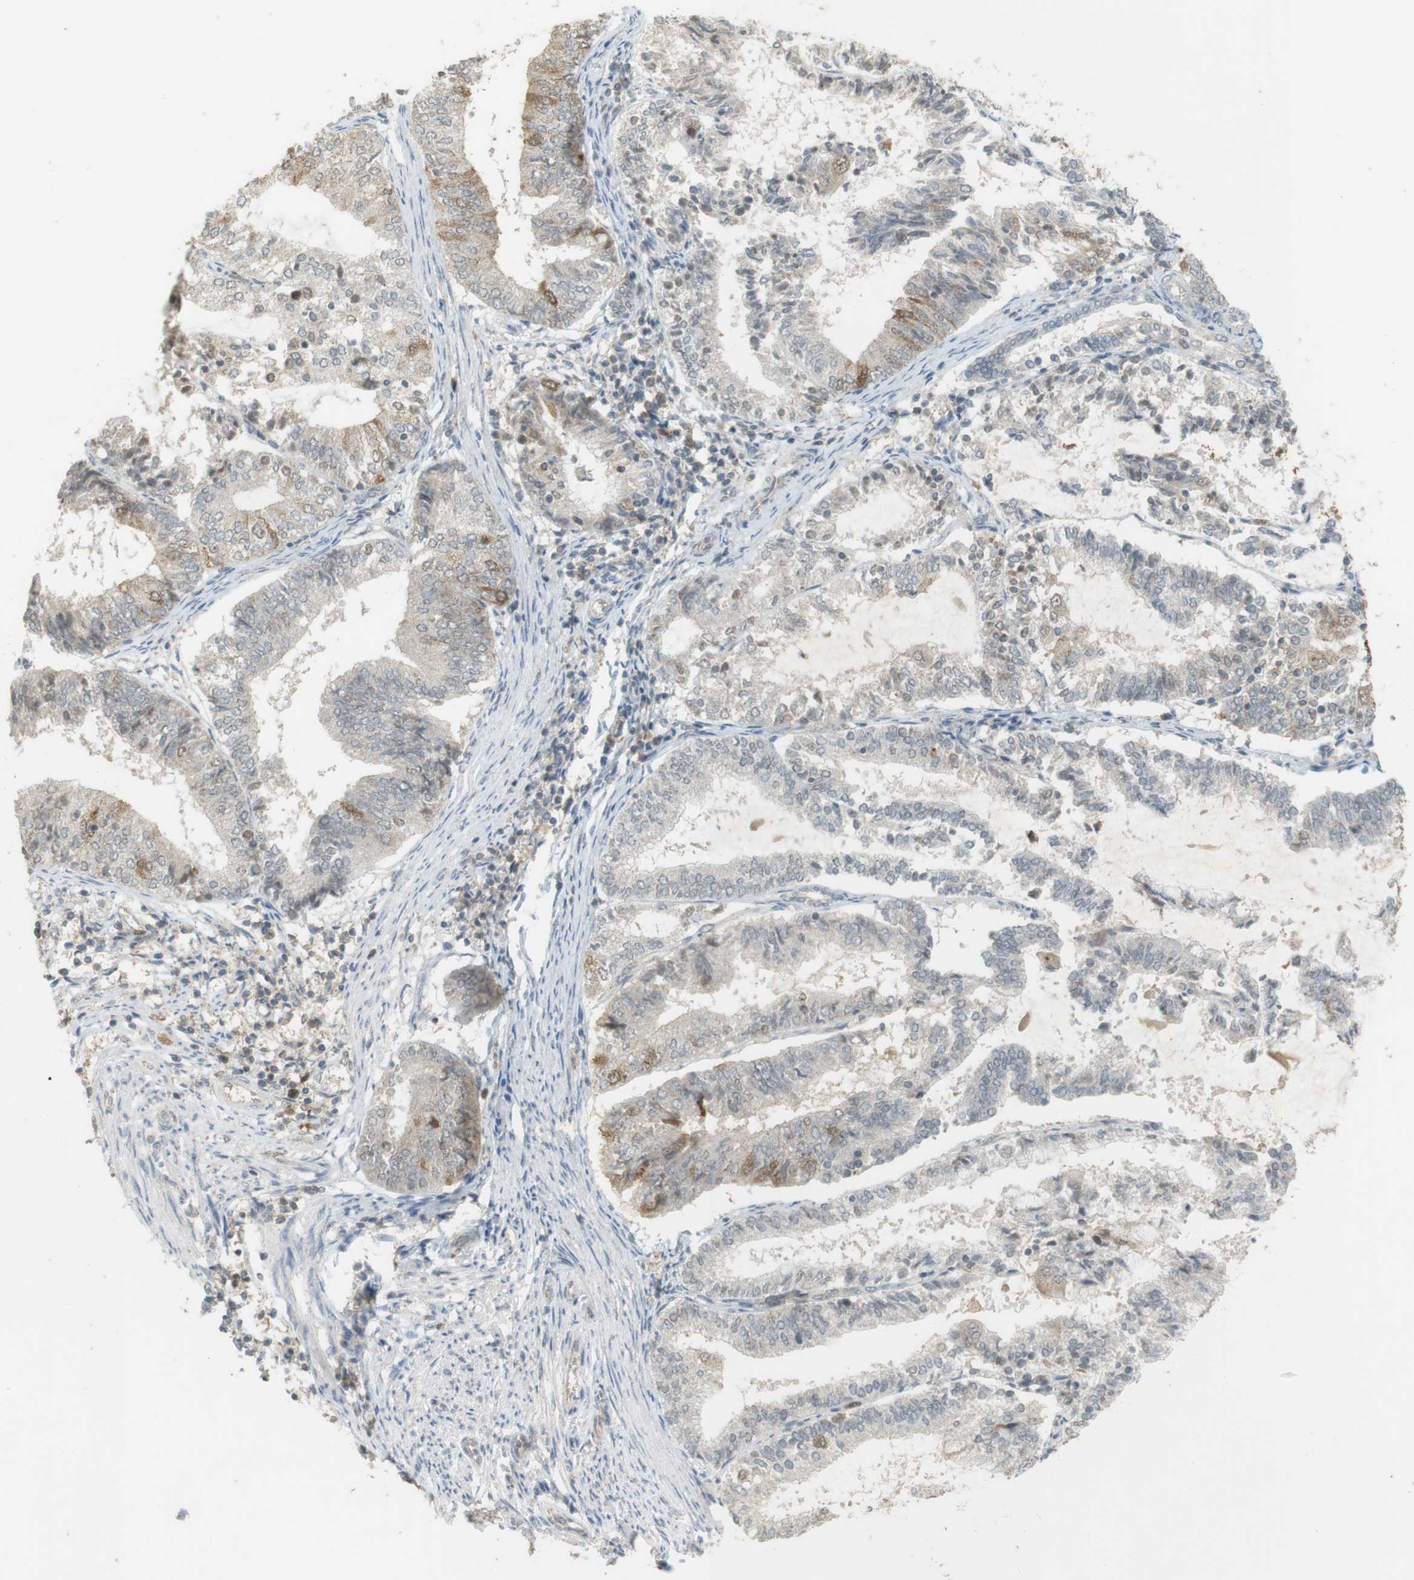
{"staining": {"intensity": "moderate", "quantity": "<25%", "location": "cytoplasmic/membranous"}, "tissue": "endometrial cancer", "cell_type": "Tumor cells", "image_type": "cancer", "snomed": [{"axis": "morphology", "description": "Adenocarcinoma, NOS"}, {"axis": "topography", "description": "Endometrium"}], "caption": "Immunohistochemistry (IHC) of endometrial cancer reveals low levels of moderate cytoplasmic/membranous staining in approximately <25% of tumor cells.", "gene": "TTK", "patient": {"sex": "female", "age": 81}}